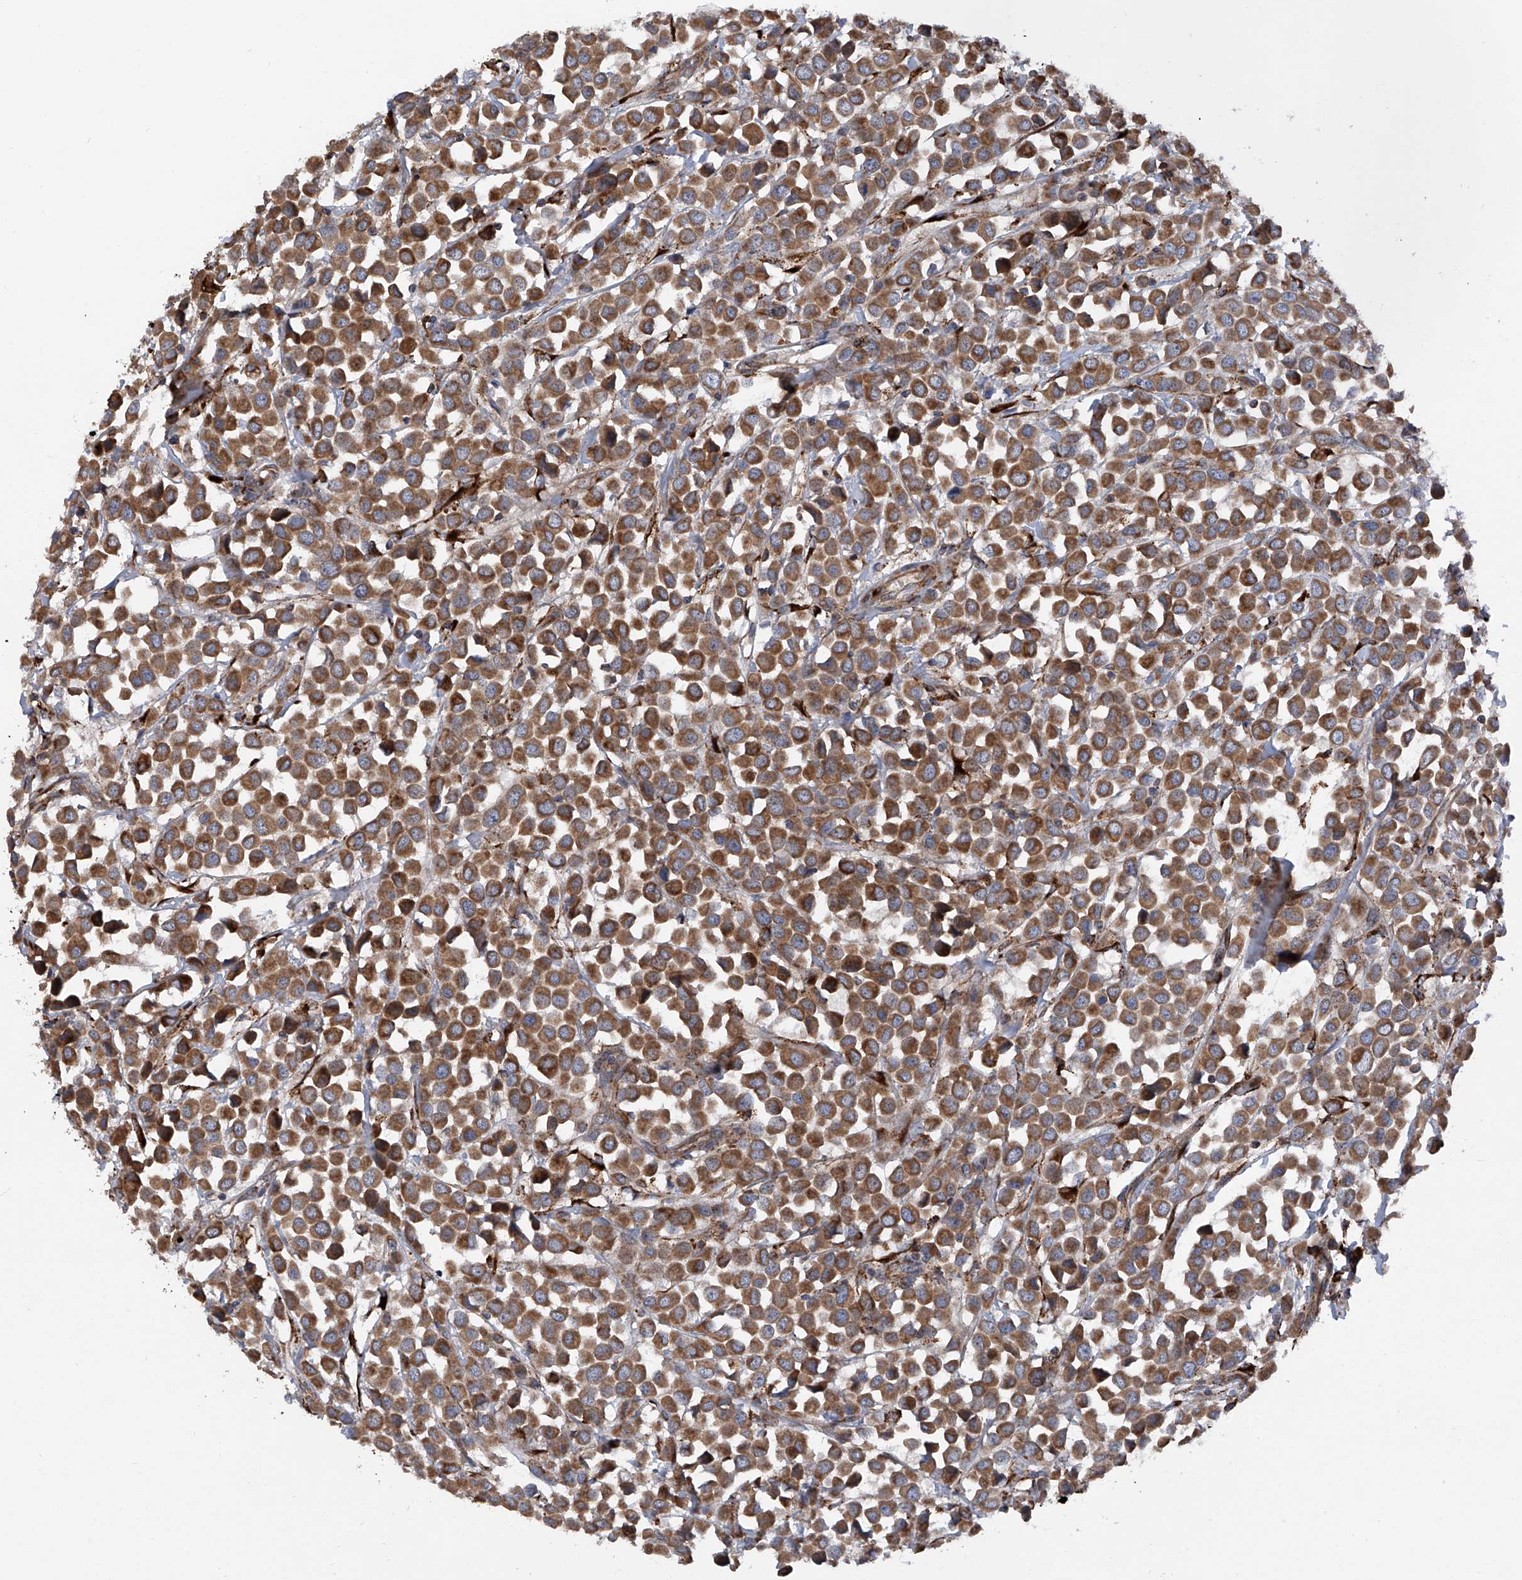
{"staining": {"intensity": "moderate", "quantity": ">75%", "location": "cytoplasmic/membranous"}, "tissue": "breast cancer", "cell_type": "Tumor cells", "image_type": "cancer", "snomed": [{"axis": "morphology", "description": "Duct carcinoma"}, {"axis": "topography", "description": "Breast"}], "caption": "Brown immunohistochemical staining in invasive ductal carcinoma (breast) exhibits moderate cytoplasmic/membranous positivity in approximately >75% of tumor cells.", "gene": "ASCC3", "patient": {"sex": "female", "age": 61}}